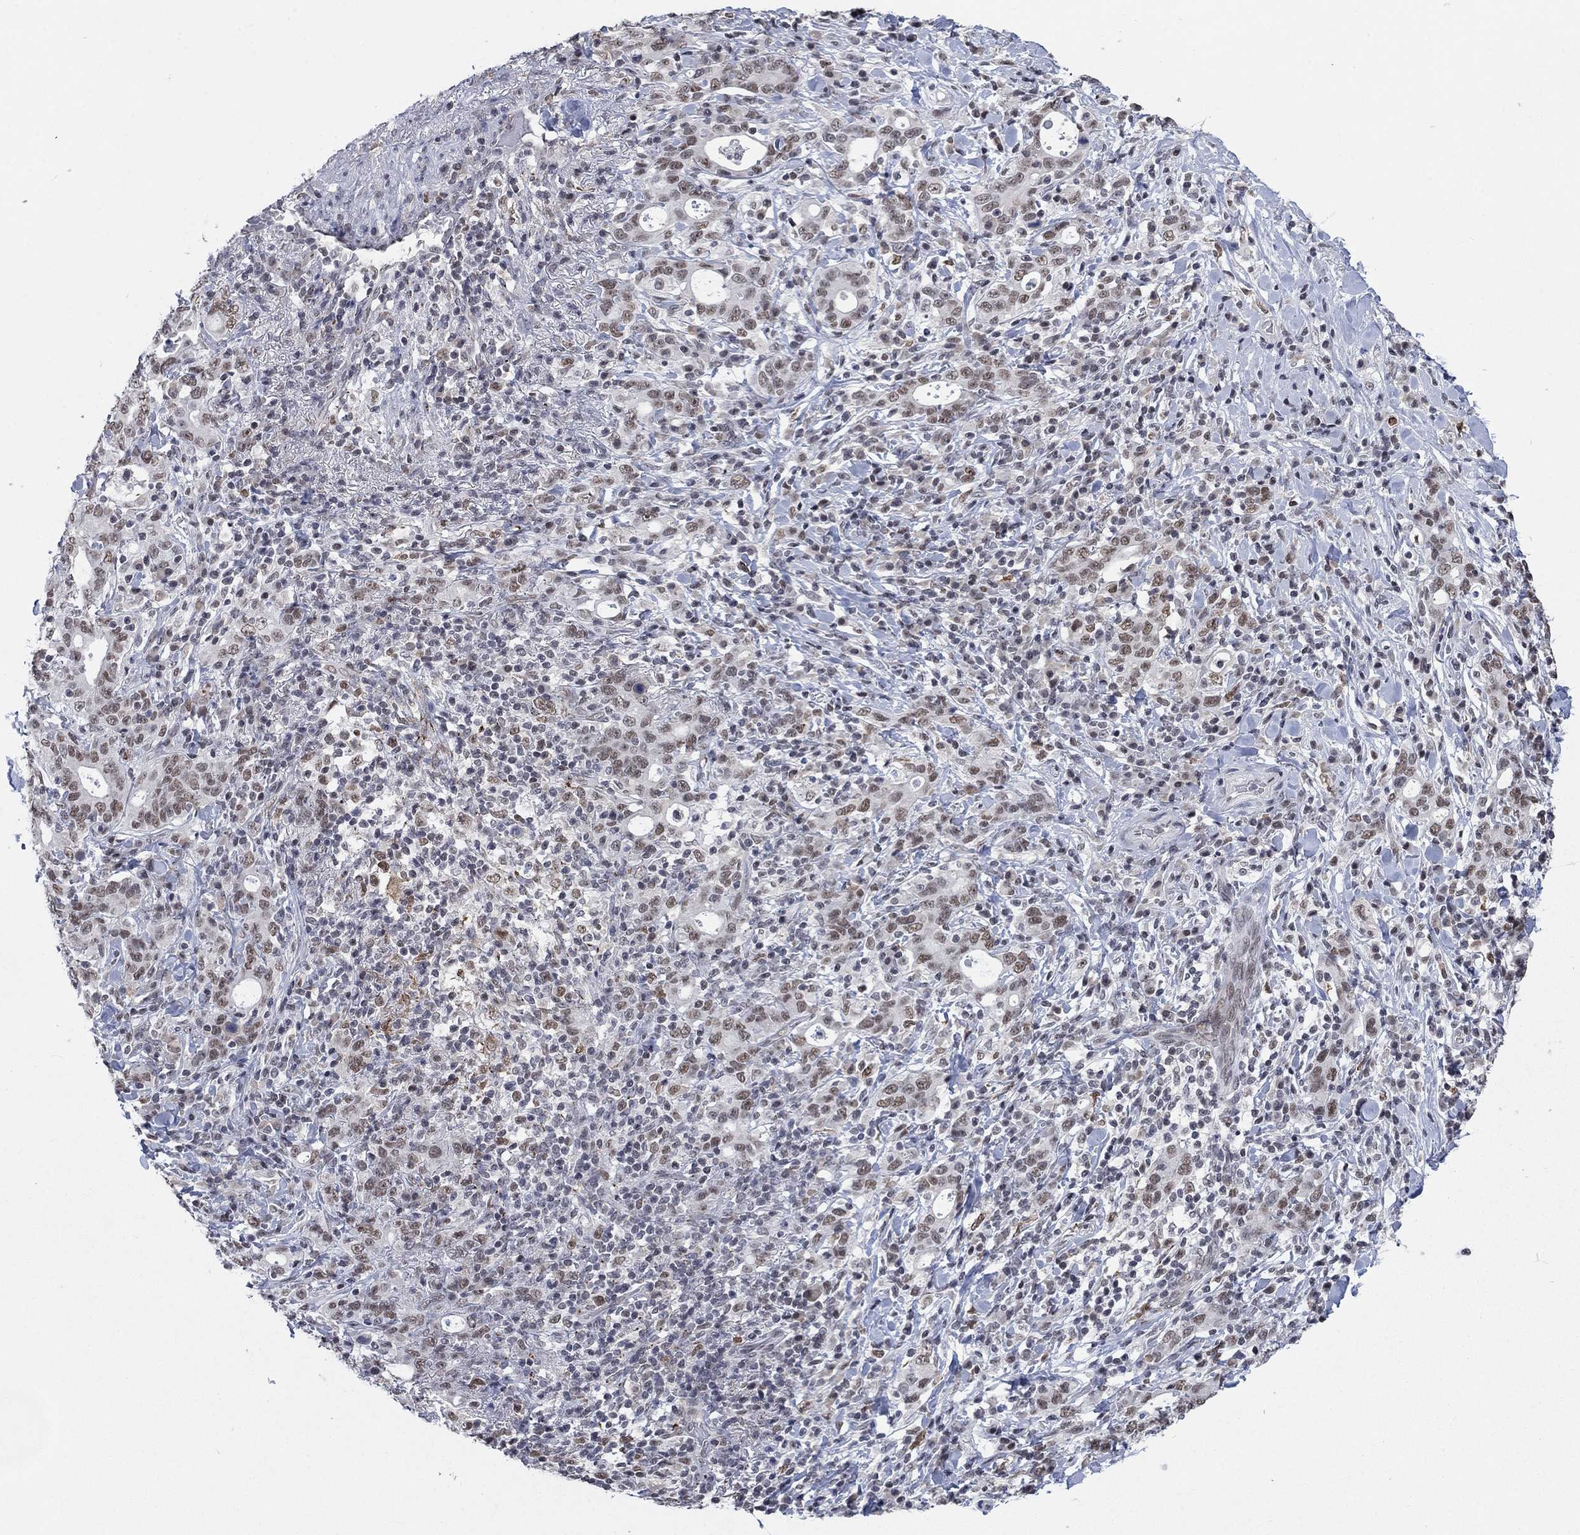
{"staining": {"intensity": "weak", "quantity": "25%-75%", "location": "nuclear"}, "tissue": "stomach cancer", "cell_type": "Tumor cells", "image_type": "cancer", "snomed": [{"axis": "morphology", "description": "Adenocarcinoma, NOS"}, {"axis": "topography", "description": "Stomach"}], "caption": "IHC histopathology image of neoplastic tissue: human adenocarcinoma (stomach) stained using IHC displays low levels of weak protein expression localized specifically in the nuclear of tumor cells, appearing as a nuclear brown color.", "gene": "HCFC1", "patient": {"sex": "male", "age": 79}}